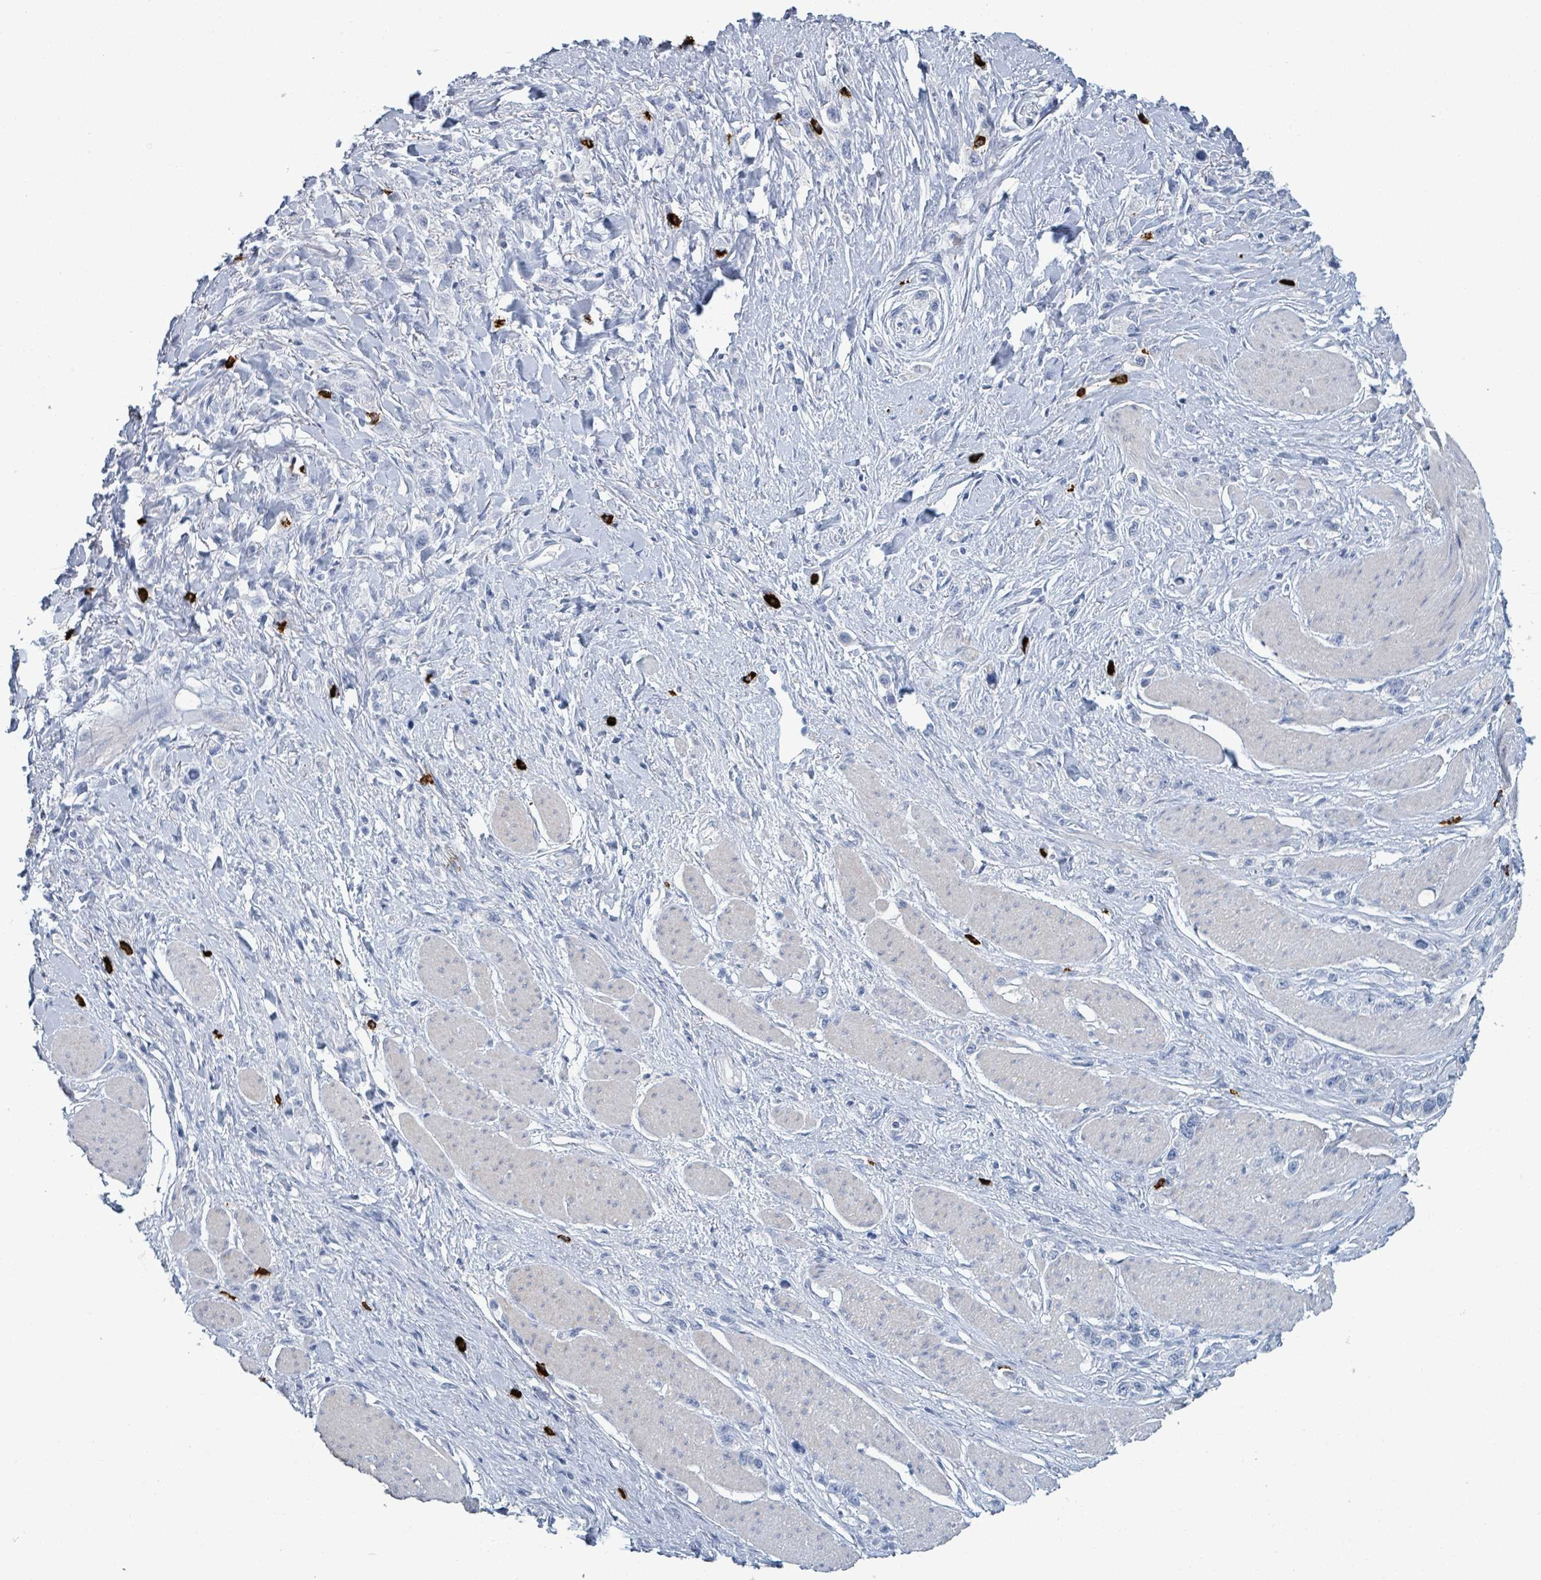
{"staining": {"intensity": "negative", "quantity": "none", "location": "none"}, "tissue": "stomach cancer", "cell_type": "Tumor cells", "image_type": "cancer", "snomed": [{"axis": "morphology", "description": "Adenocarcinoma, NOS"}, {"axis": "topography", "description": "Stomach"}], "caption": "DAB immunohistochemical staining of adenocarcinoma (stomach) demonstrates no significant positivity in tumor cells.", "gene": "VPS13D", "patient": {"sex": "female", "age": 65}}